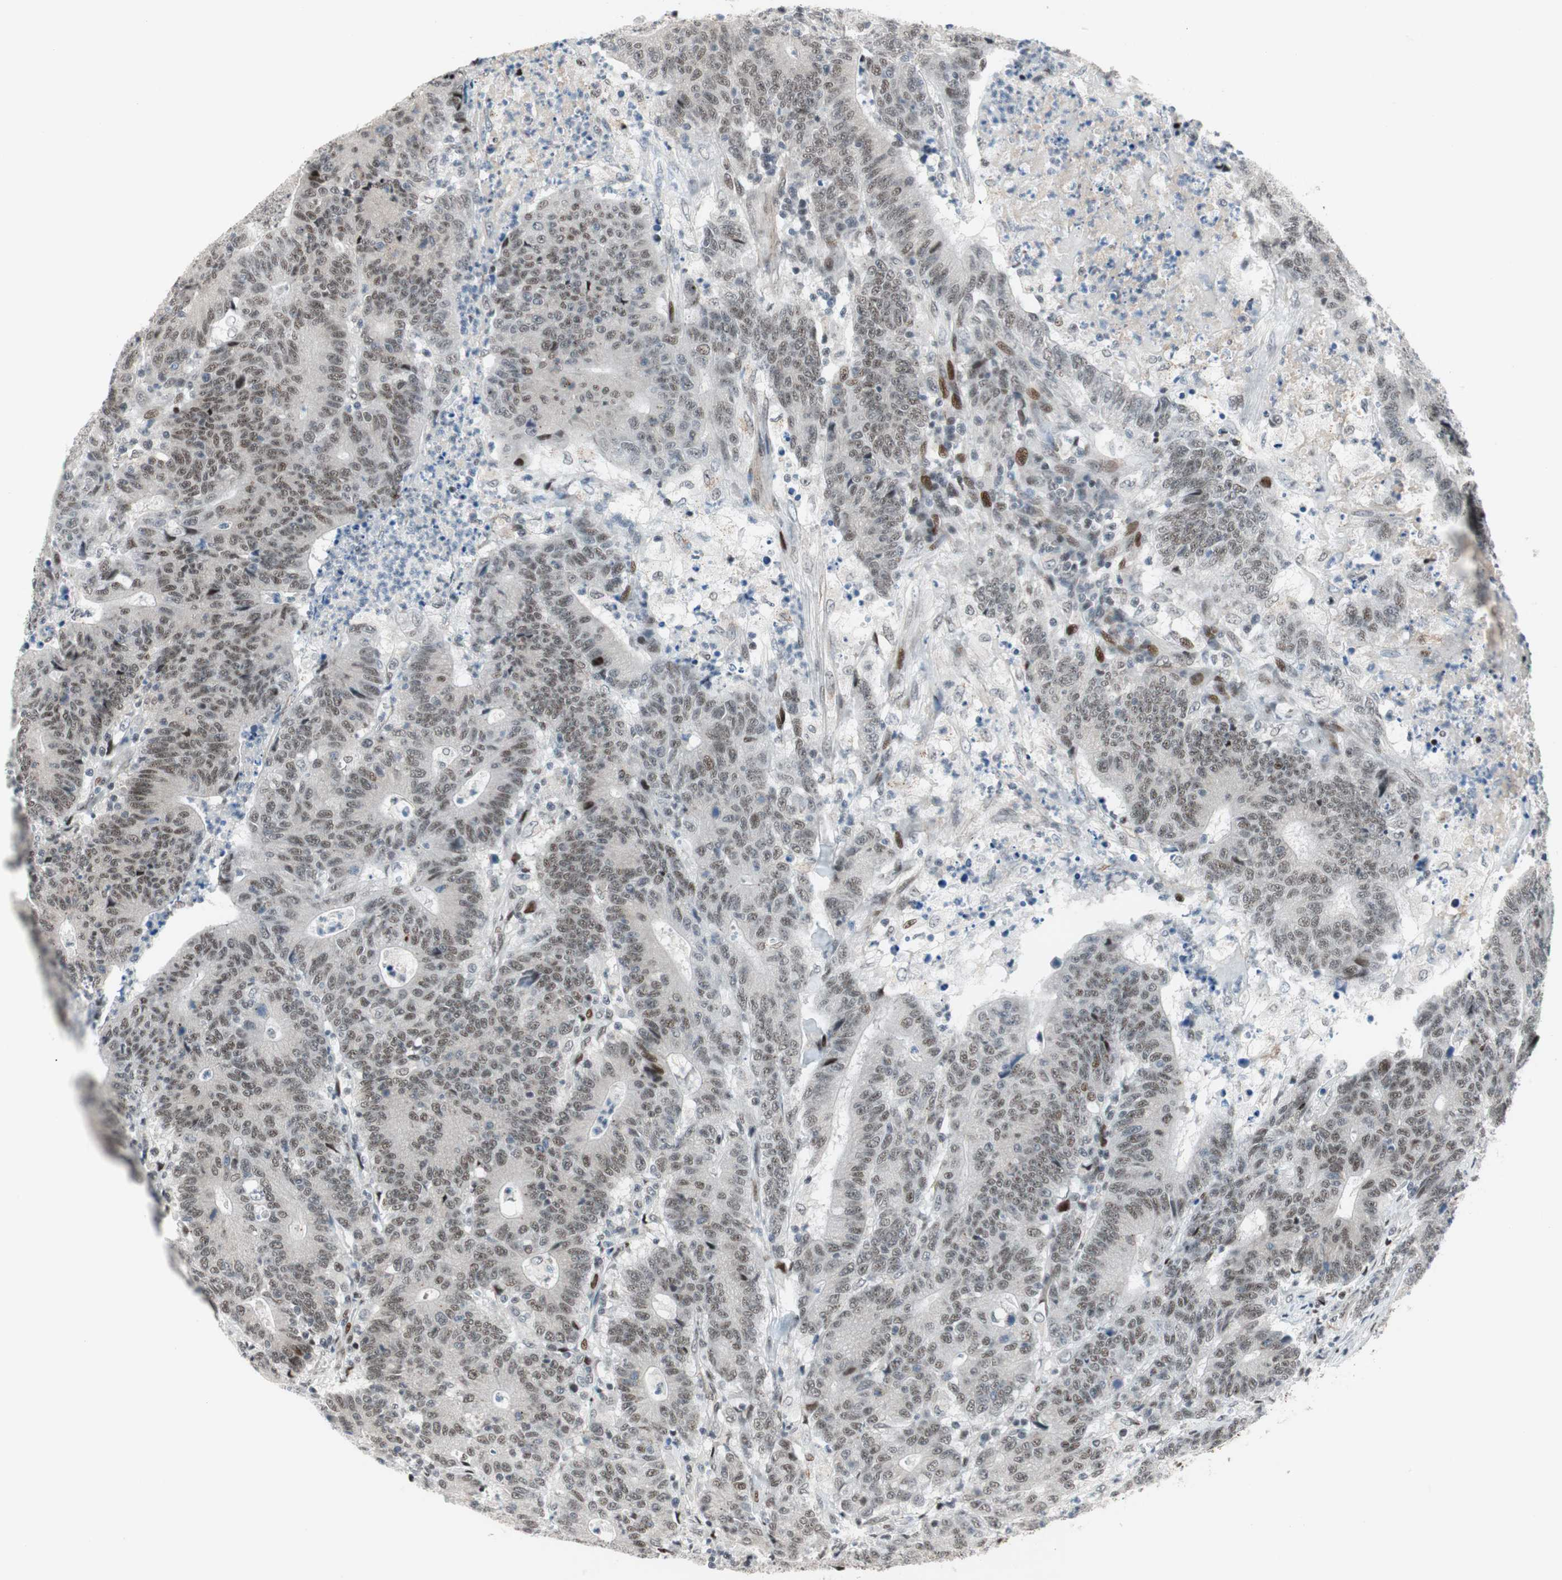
{"staining": {"intensity": "moderate", "quantity": "25%-75%", "location": "nuclear"}, "tissue": "colorectal cancer", "cell_type": "Tumor cells", "image_type": "cancer", "snomed": [{"axis": "morphology", "description": "Normal tissue, NOS"}, {"axis": "morphology", "description": "Adenocarcinoma, NOS"}, {"axis": "topography", "description": "Colon"}], "caption": "Approximately 25%-75% of tumor cells in colorectal cancer exhibit moderate nuclear protein expression as visualized by brown immunohistochemical staining.", "gene": "FBXO44", "patient": {"sex": "female", "age": 75}}